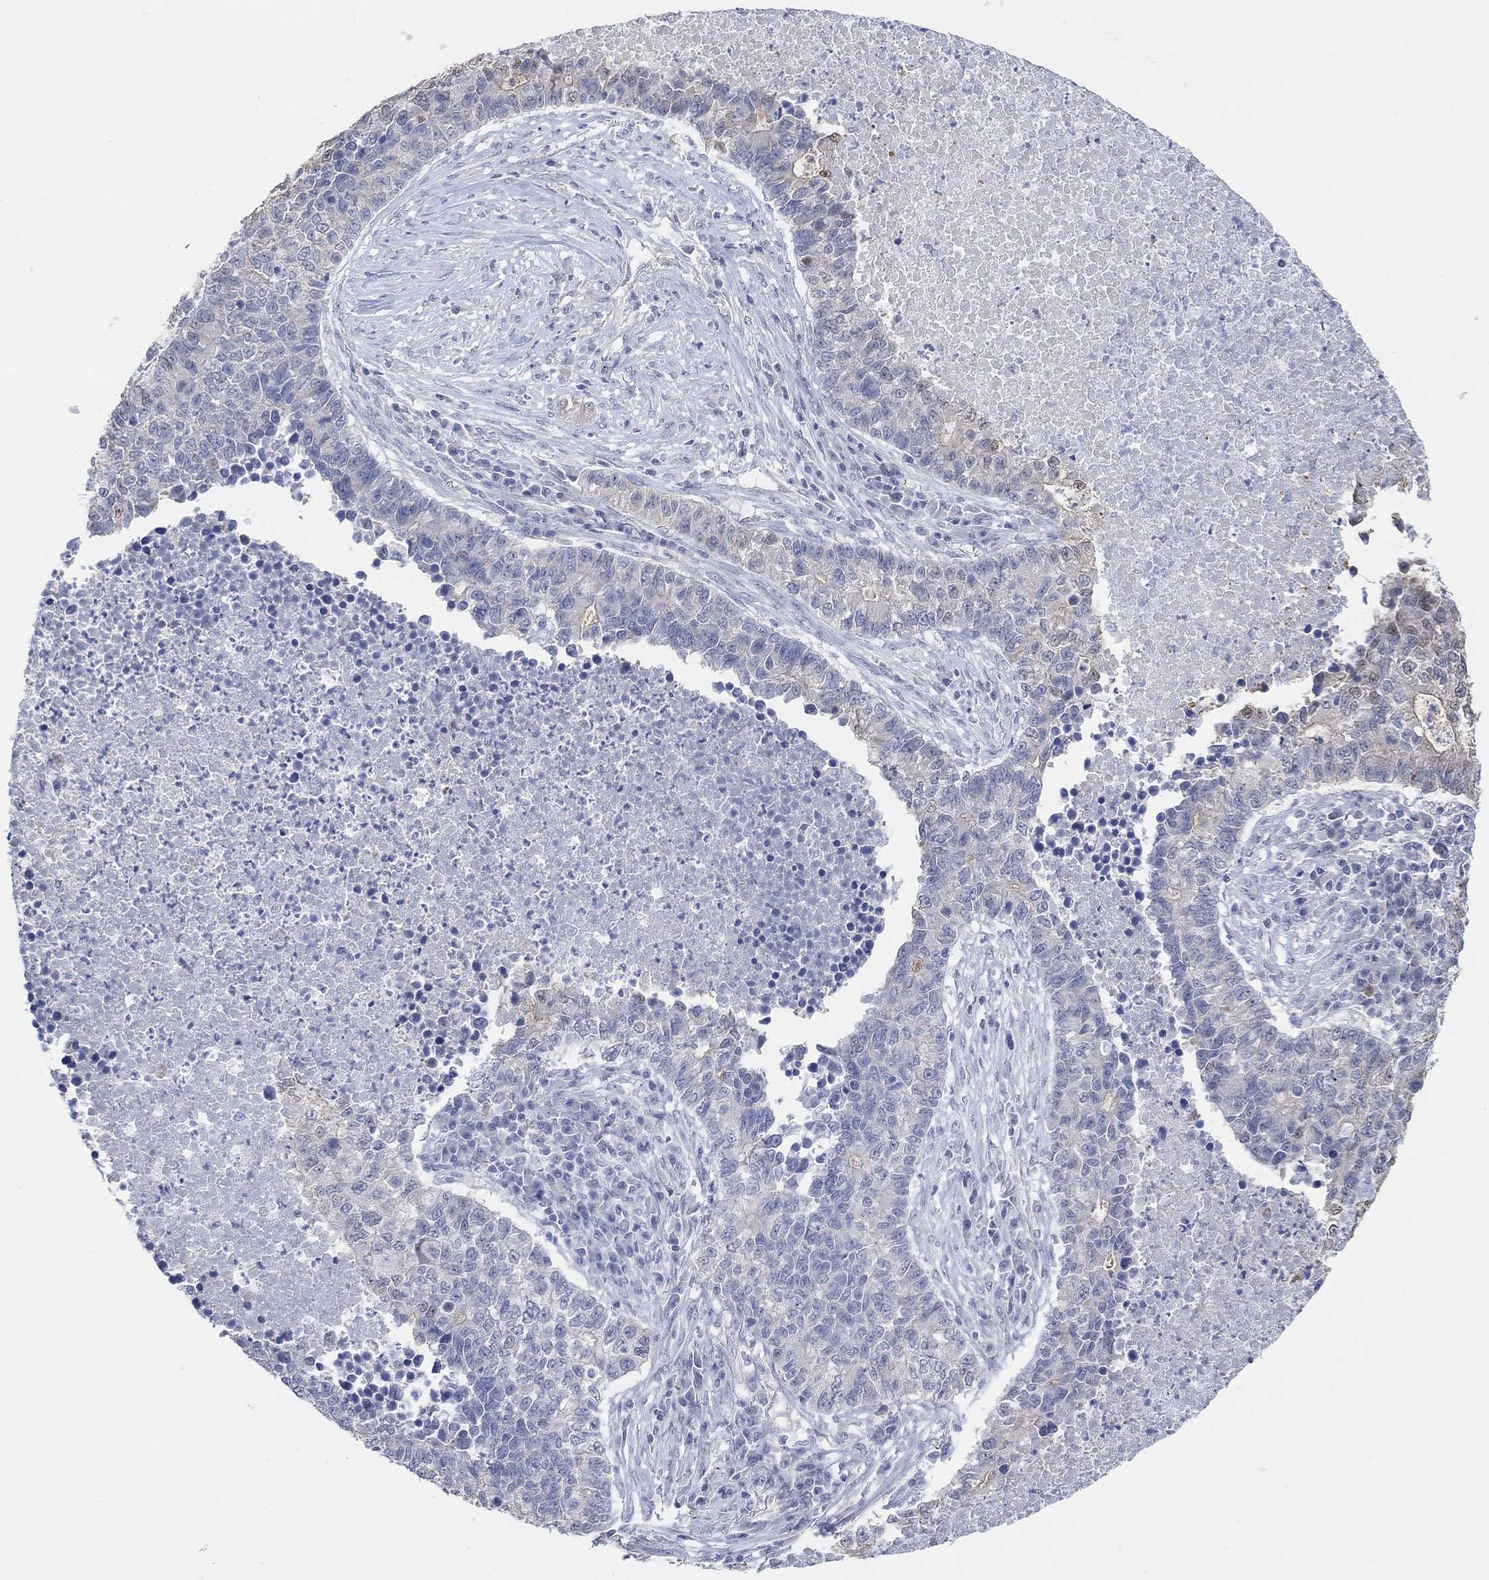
{"staining": {"intensity": "negative", "quantity": "none", "location": "none"}, "tissue": "lung cancer", "cell_type": "Tumor cells", "image_type": "cancer", "snomed": [{"axis": "morphology", "description": "Adenocarcinoma, NOS"}, {"axis": "topography", "description": "Lung"}], "caption": "An immunohistochemistry (IHC) photomicrograph of adenocarcinoma (lung) is shown. There is no staining in tumor cells of adenocarcinoma (lung).", "gene": "MUC1", "patient": {"sex": "male", "age": 57}}